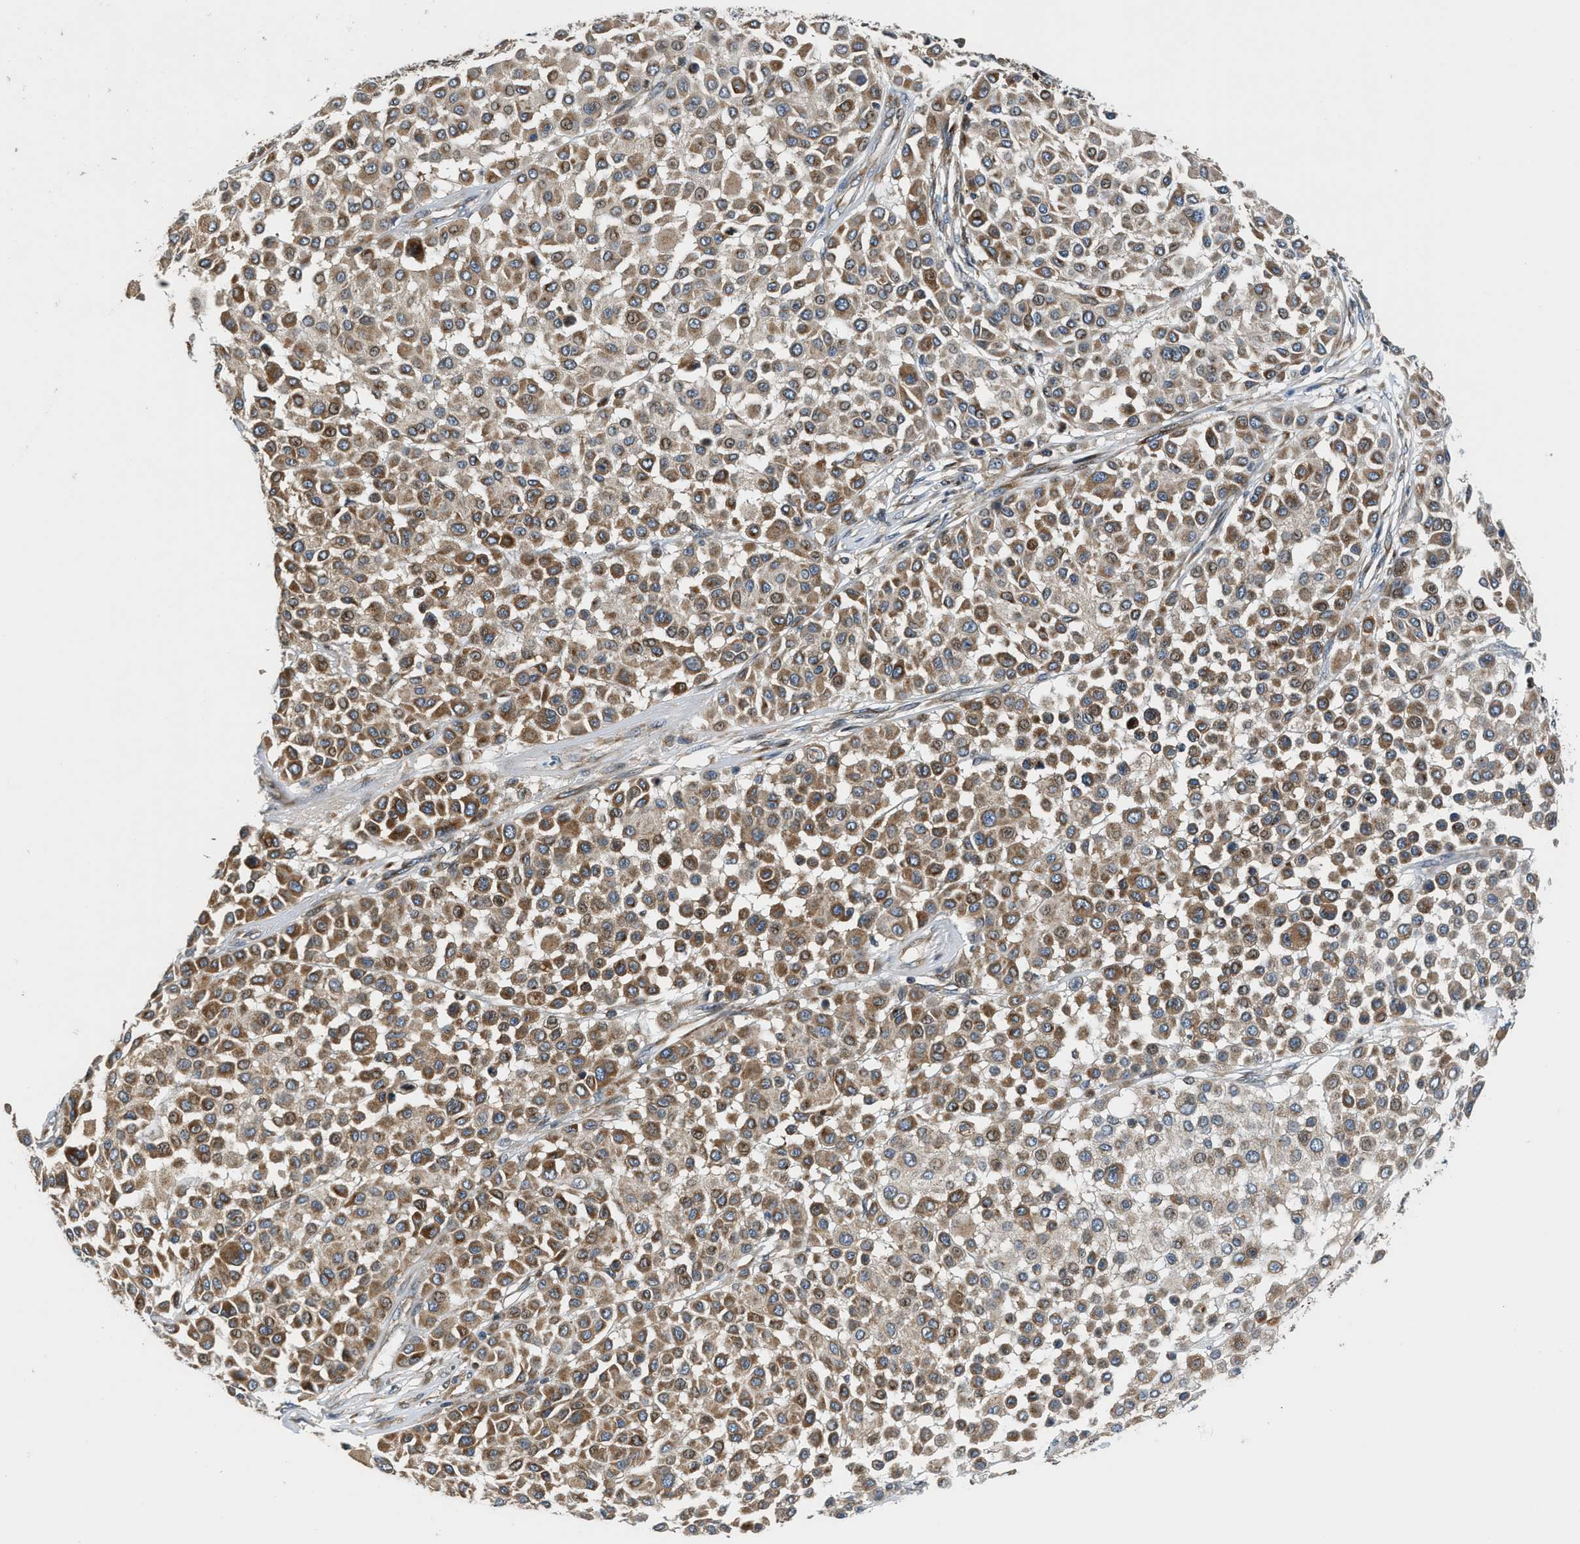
{"staining": {"intensity": "moderate", "quantity": ">75%", "location": "cytoplasmic/membranous"}, "tissue": "melanoma", "cell_type": "Tumor cells", "image_type": "cancer", "snomed": [{"axis": "morphology", "description": "Malignant melanoma, Metastatic site"}, {"axis": "topography", "description": "Soft tissue"}], "caption": "An immunohistochemistry (IHC) photomicrograph of neoplastic tissue is shown. Protein staining in brown labels moderate cytoplasmic/membranous positivity in melanoma within tumor cells. The staining was performed using DAB, with brown indicating positive protein expression. Nuclei are stained blue with hematoxylin.", "gene": "FUT8", "patient": {"sex": "male", "age": 41}}